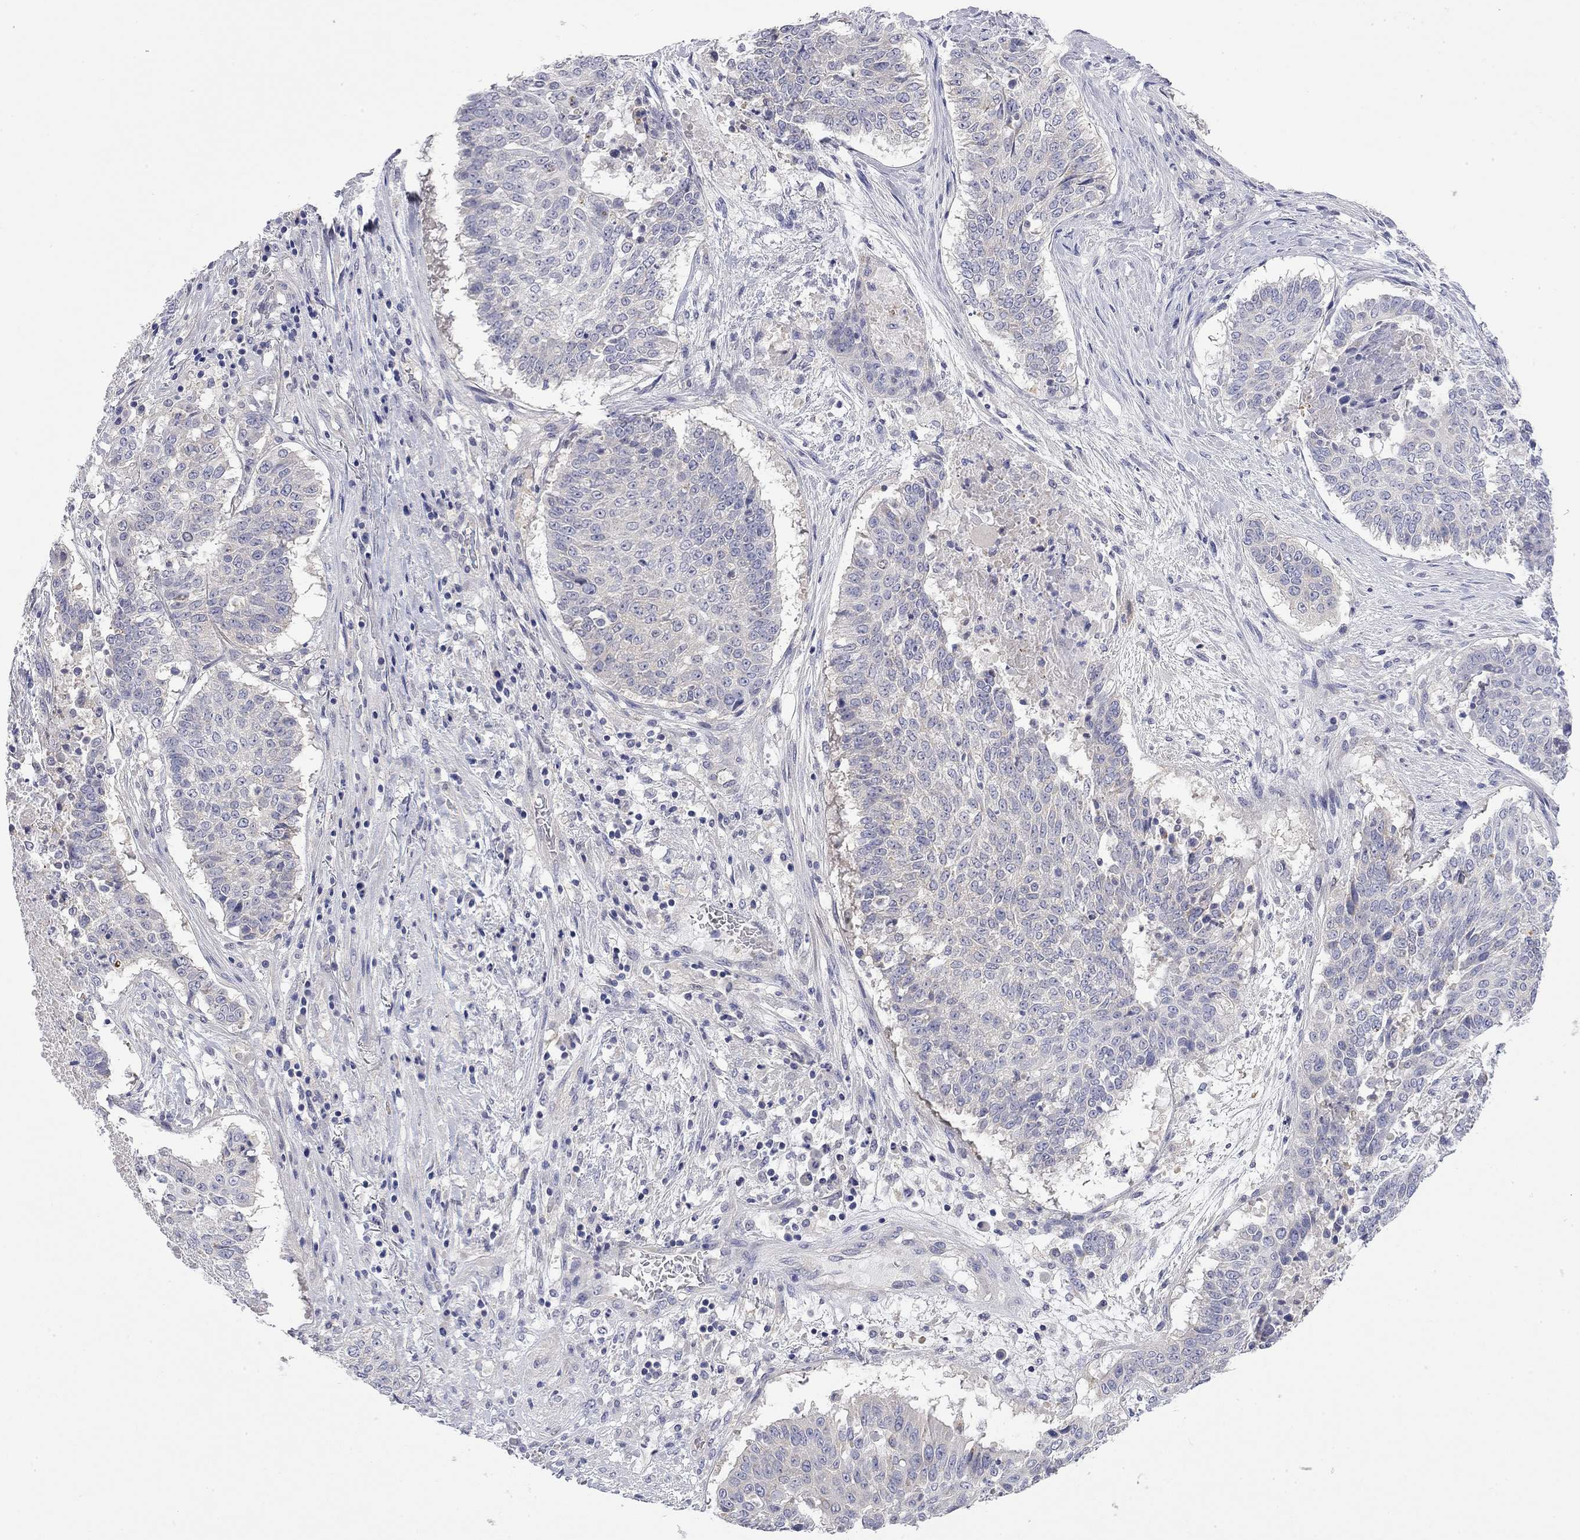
{"staining": {"intensity": "negative", "quantity": "none", "location": "none"}, "tissue": "lung cancer", "cell_type": "Tumor cells", "image_type": "cancer", "snomed": [{"axis": "morphology", "description": "Squamous cell carcinoma, NOS"}, {"axis": "topography", "description": "Lung"}], "caption": "This image is of squamous cell carcinoma (lung) stained with immunohistochemistry (IHC) to label a protein in brown with the nuclei are counter-stained blue. There is no expression in tumor cells.", "gene": "ABCB4", "patient": {"sex": "male", "age": 64}}